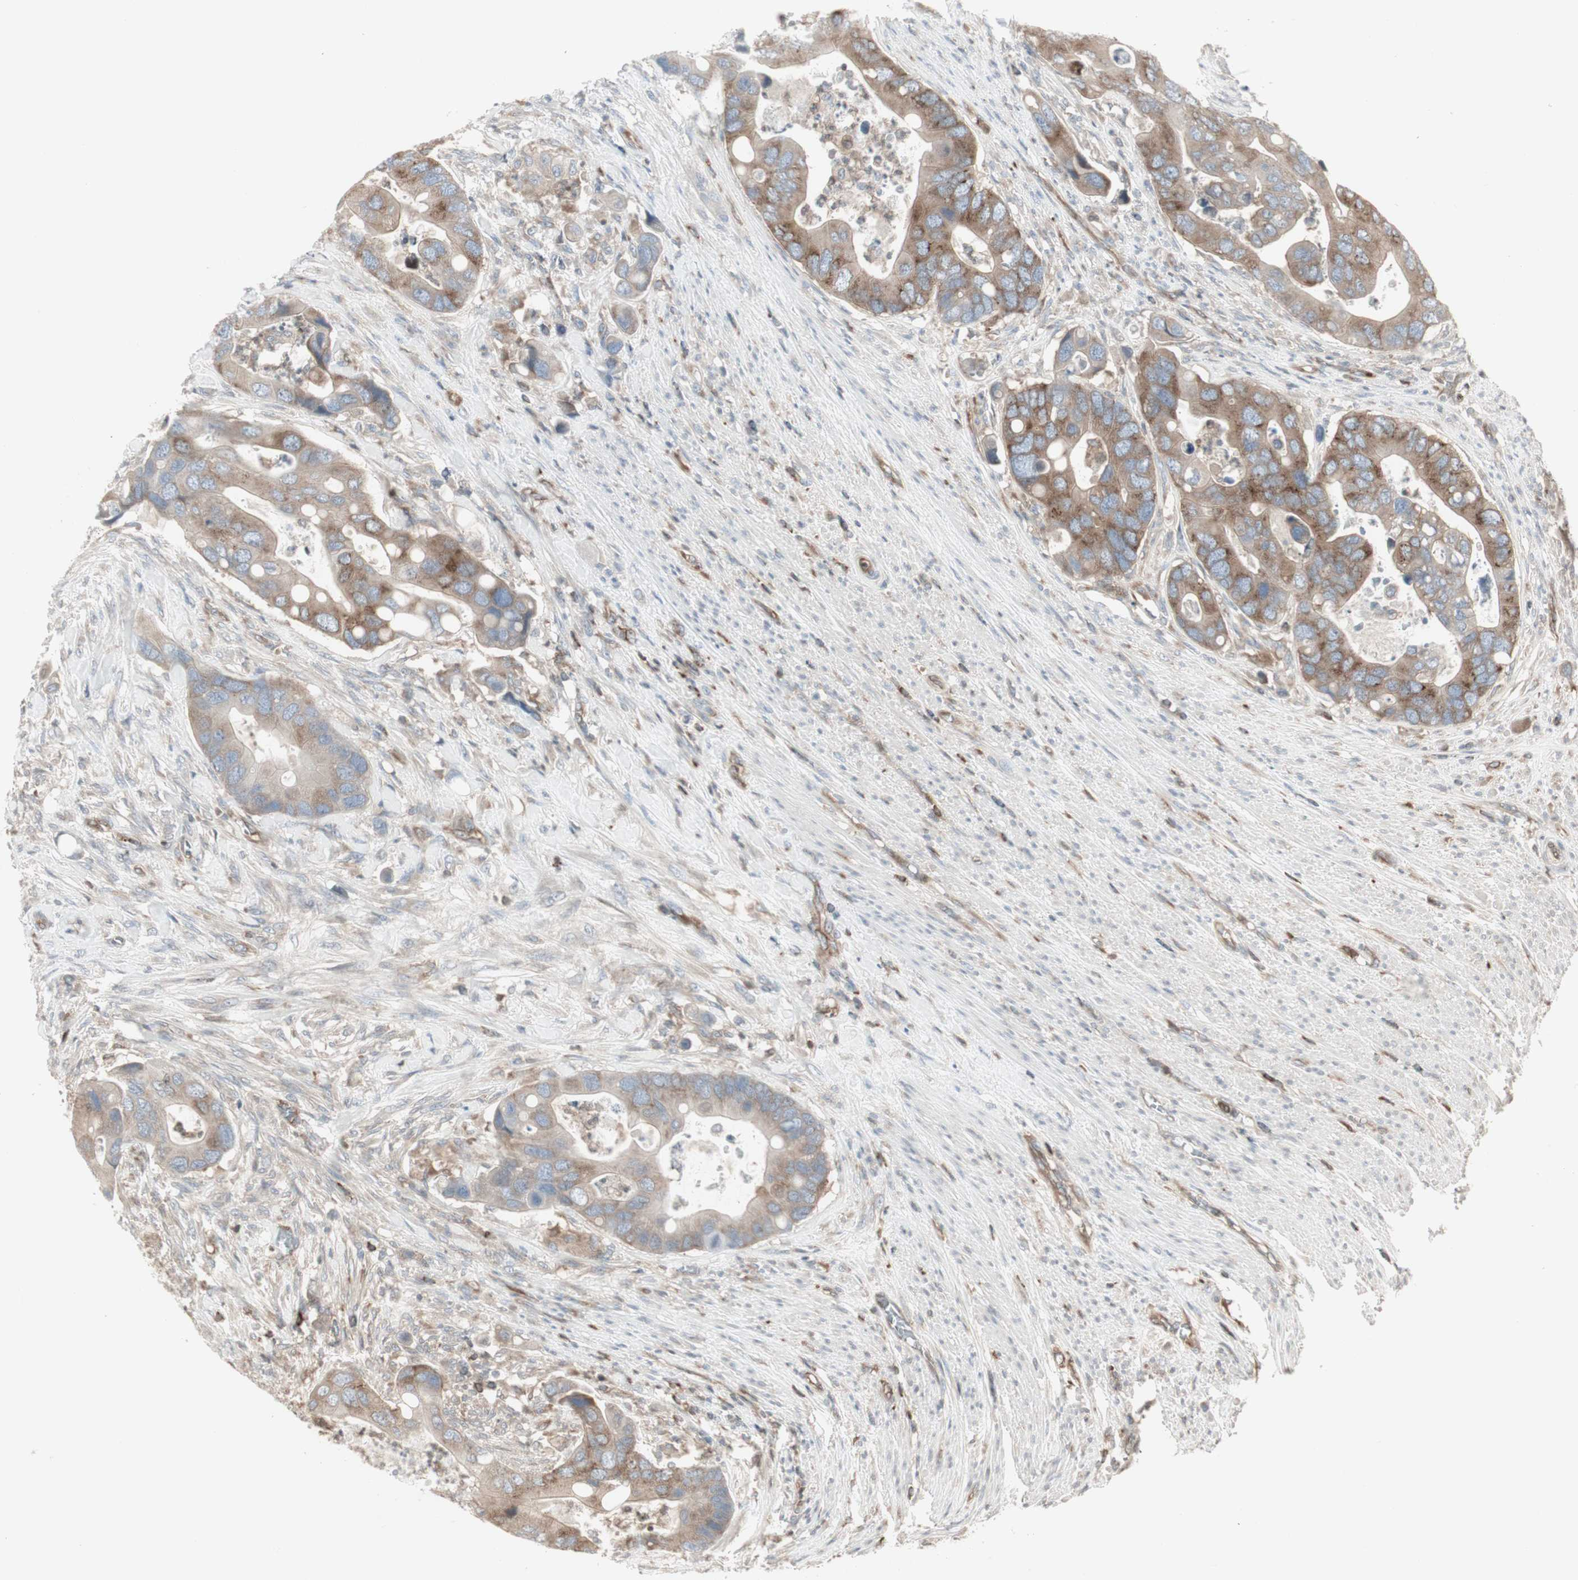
{"staining": {"intensity": "moderate", "quantity": ">75%", "location": "cytoplasmic/membranous"}, "tissue": "colorectal cancer", "cell_type": "Tumor cells", "image_type": "cancer", "snomed": [{"axis": "morphology", "description": "Adenocarcinoma, NOS"}, {"axis": "topography", "description": "Rectum"}], "caption": "This is a photomicrograph of immunohistochemistry (IHC) staining of colorectal adenocarcinoma, which shows moderate expression in the cytoplasmic/membranous of tumor cells.", "gene": "ARHGEF1", "patient": {"sex": "female", "age": 57}}